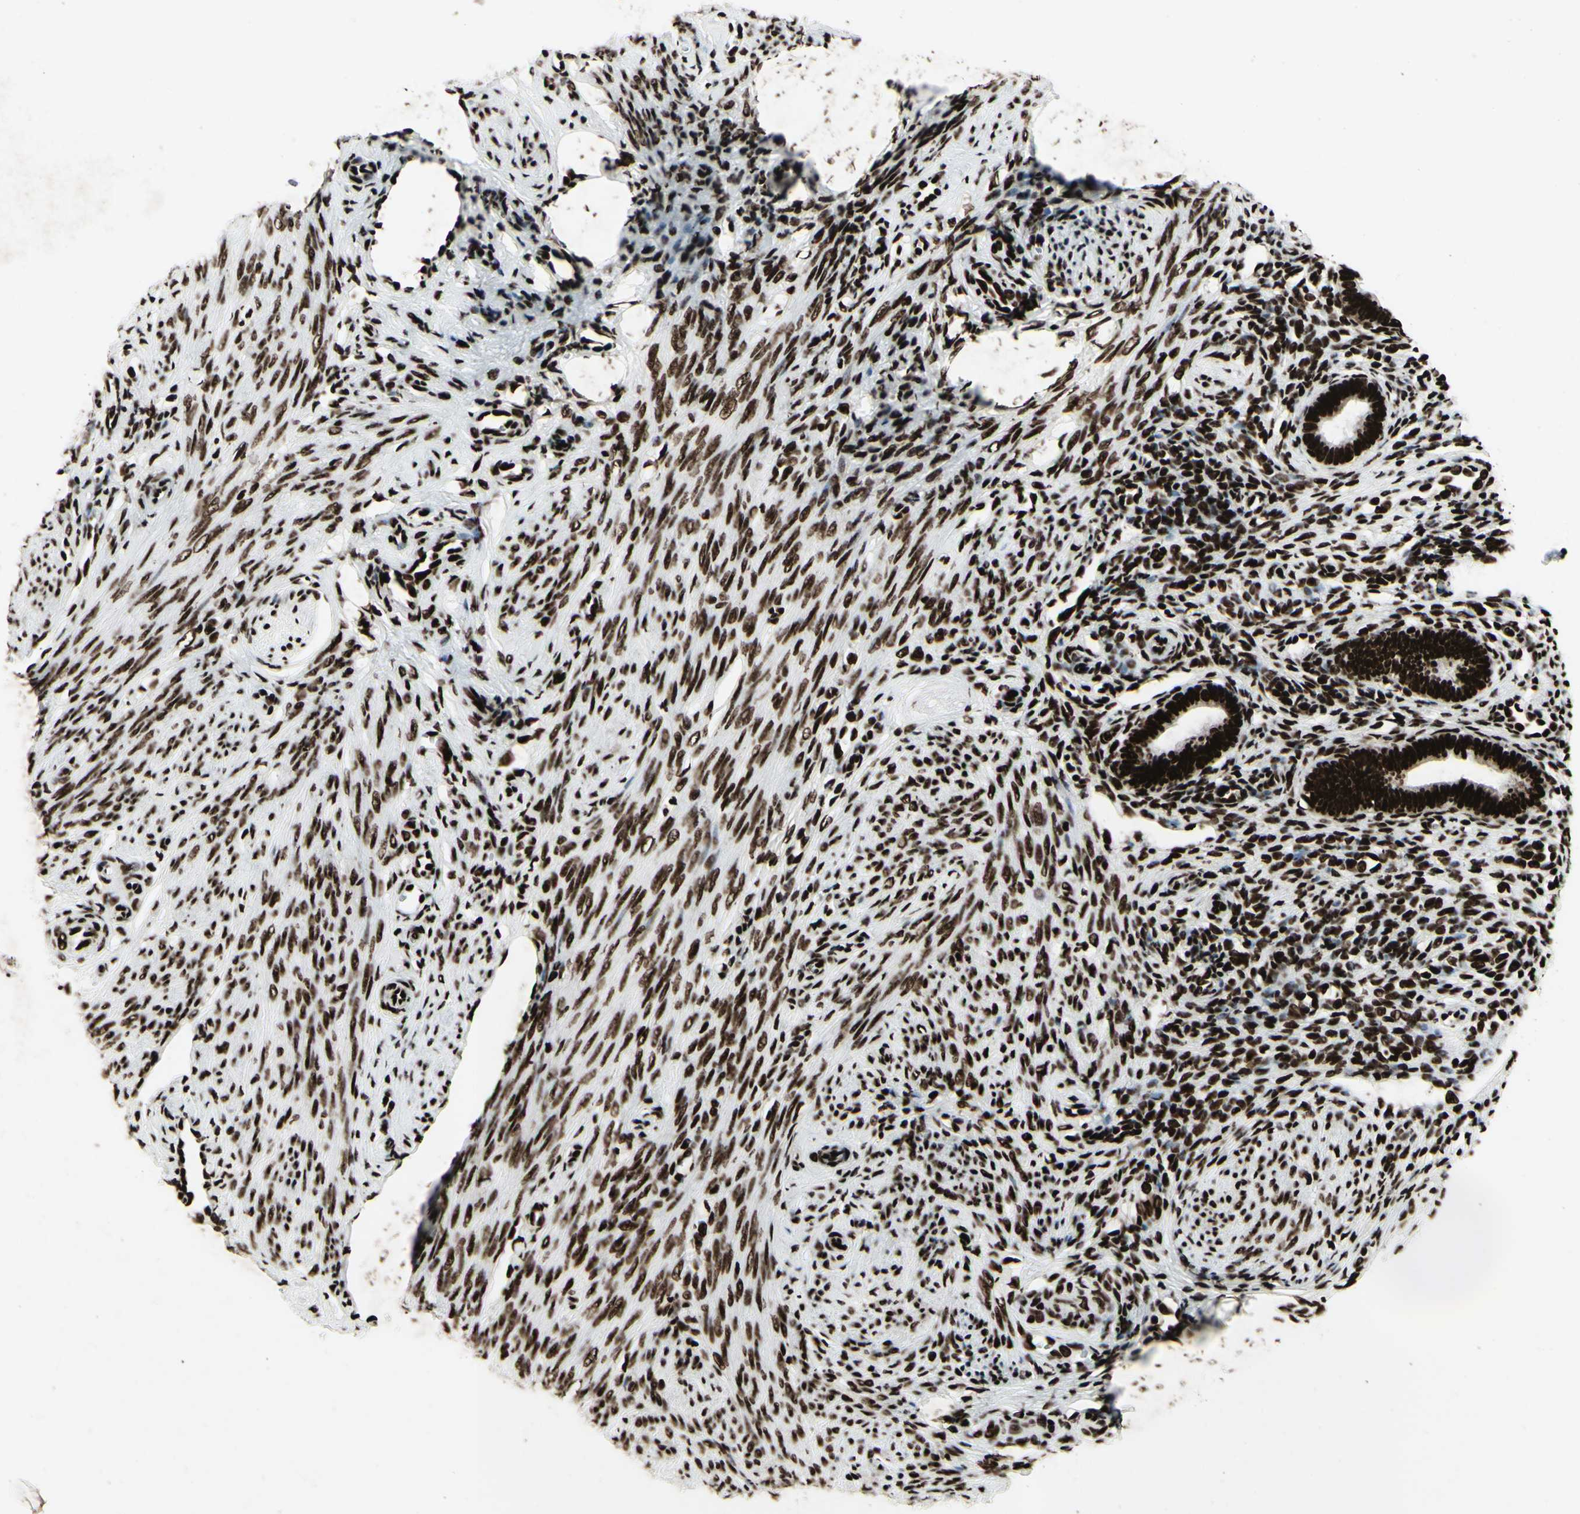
{"staining": {"intensity": "strong", "quantity": ">75%", "location": "nuclear"}, "tissue": "endometrium", "cell_type": "Cells in endometrial stroma", "image_type": "normal", "snomed": [{"axis": "morphology", "description": "Normal tissue, NOS"}, {"axis": "topography", "description": "Endometrium"}], "caption": "Immunohistochemical staining of unremarkable endometrium displays strong nuclear protein expression in about >75% of cells in endometrial stroma. (DAB IHC, brown staining for protein, blue staining for nuclei).", "gene": "U2AF2", "patient": {"sex": "female", "age": 27}}